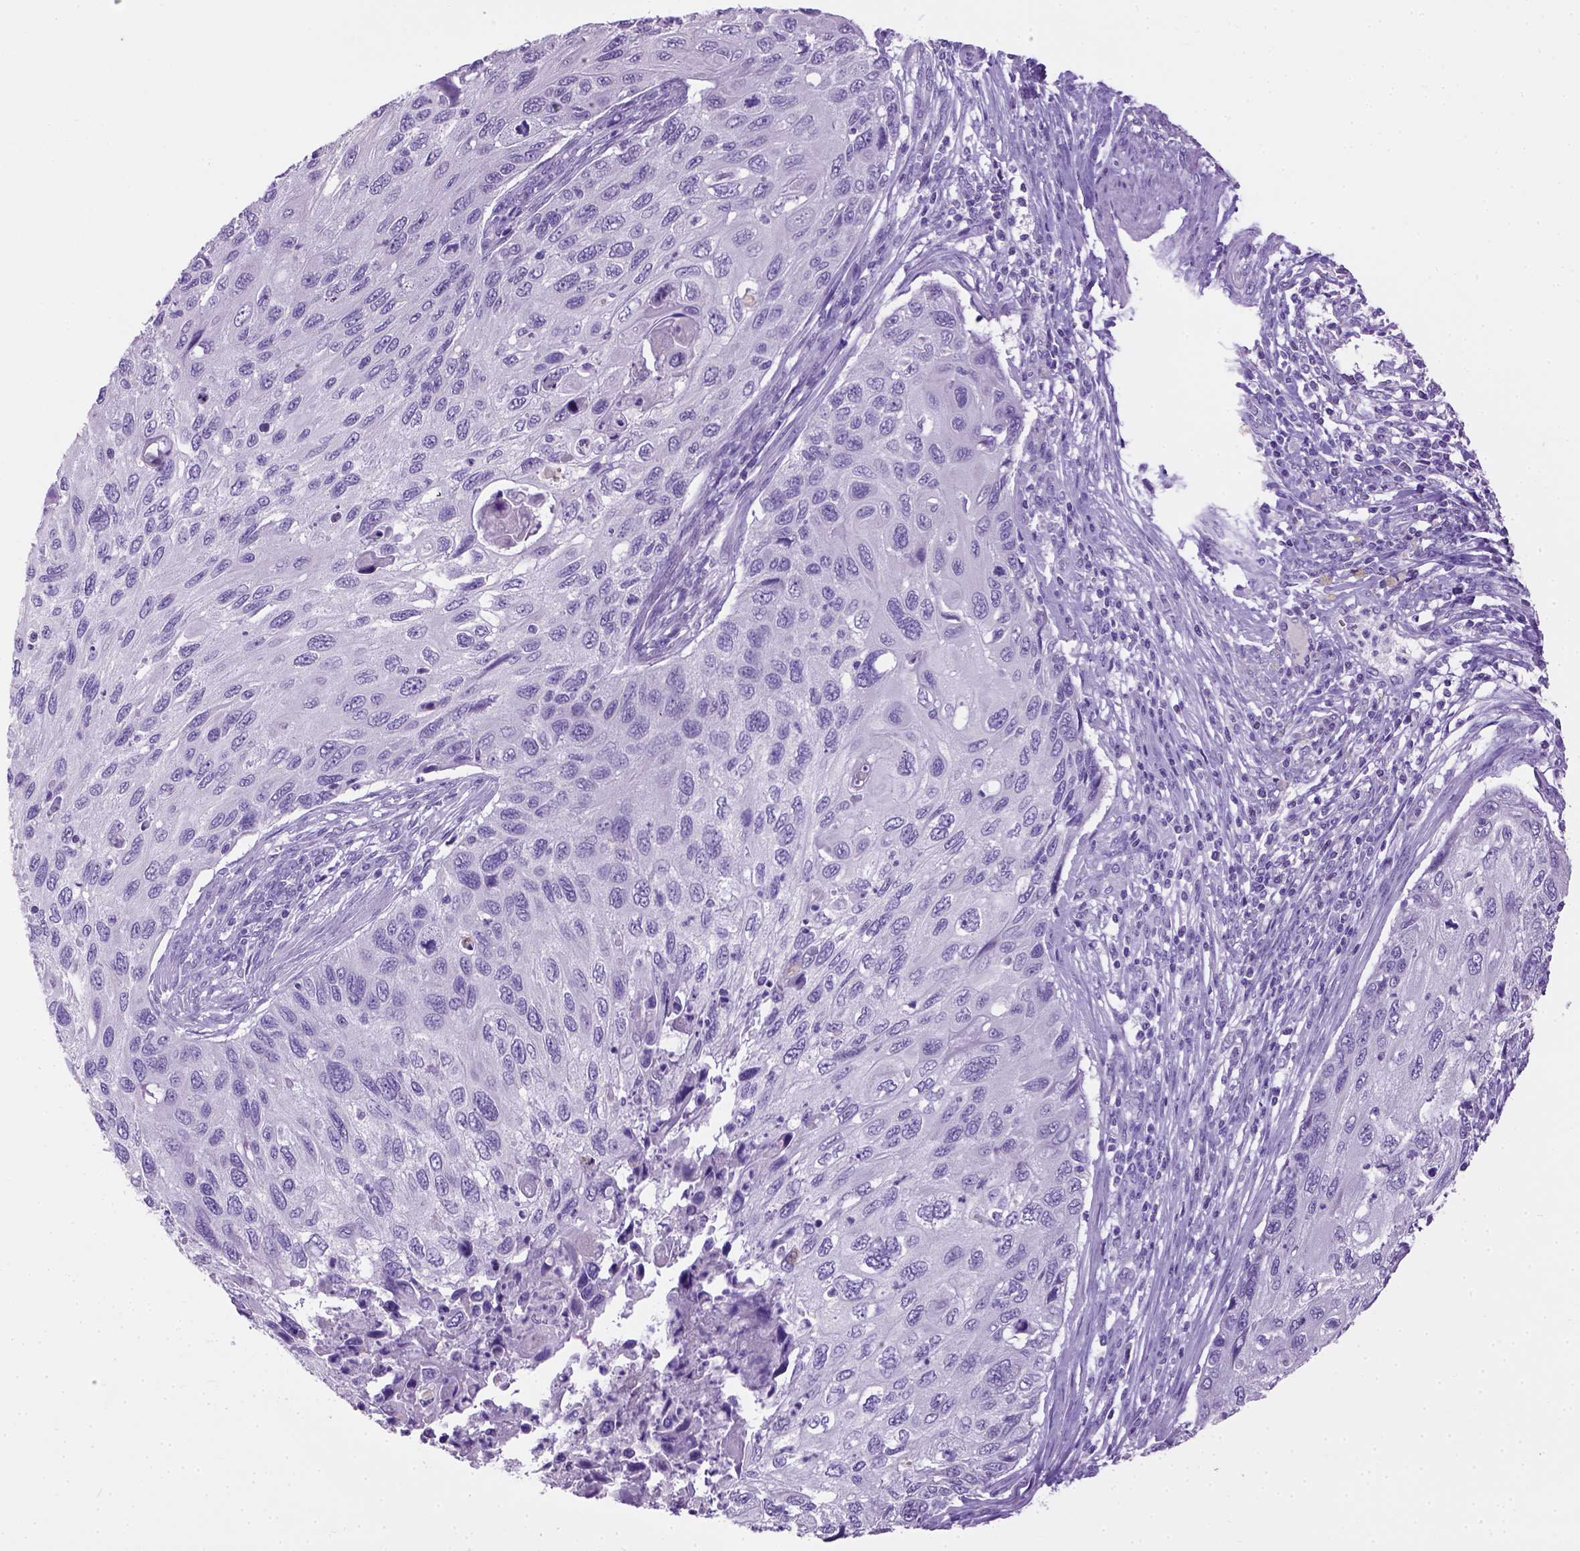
{"staining": {"intensity": "negative", "quantity": "none", "location": "none"}, "tissue": "cervical cancer", "cell_type": "Tumor cells", "image_type": "cancer", "snomed": [{"axis": "morphology", "description": "Squamous cell carcinoma, NOS"}, {"axis": "topography", "description": "Cervix"}], "caption": "High magnification brightfield microscopy of cervical cancer stained with DAB (3,3'-diaminobenzidine) (brown) and counterstained with hematoxylin (blue): tumor cells show no significant expression. (DAB (3,3'-diaminobenzidine) IHC, high magnification).", "gene": "CYP24A1", "patient": {"sex": "female", "age": 70}}